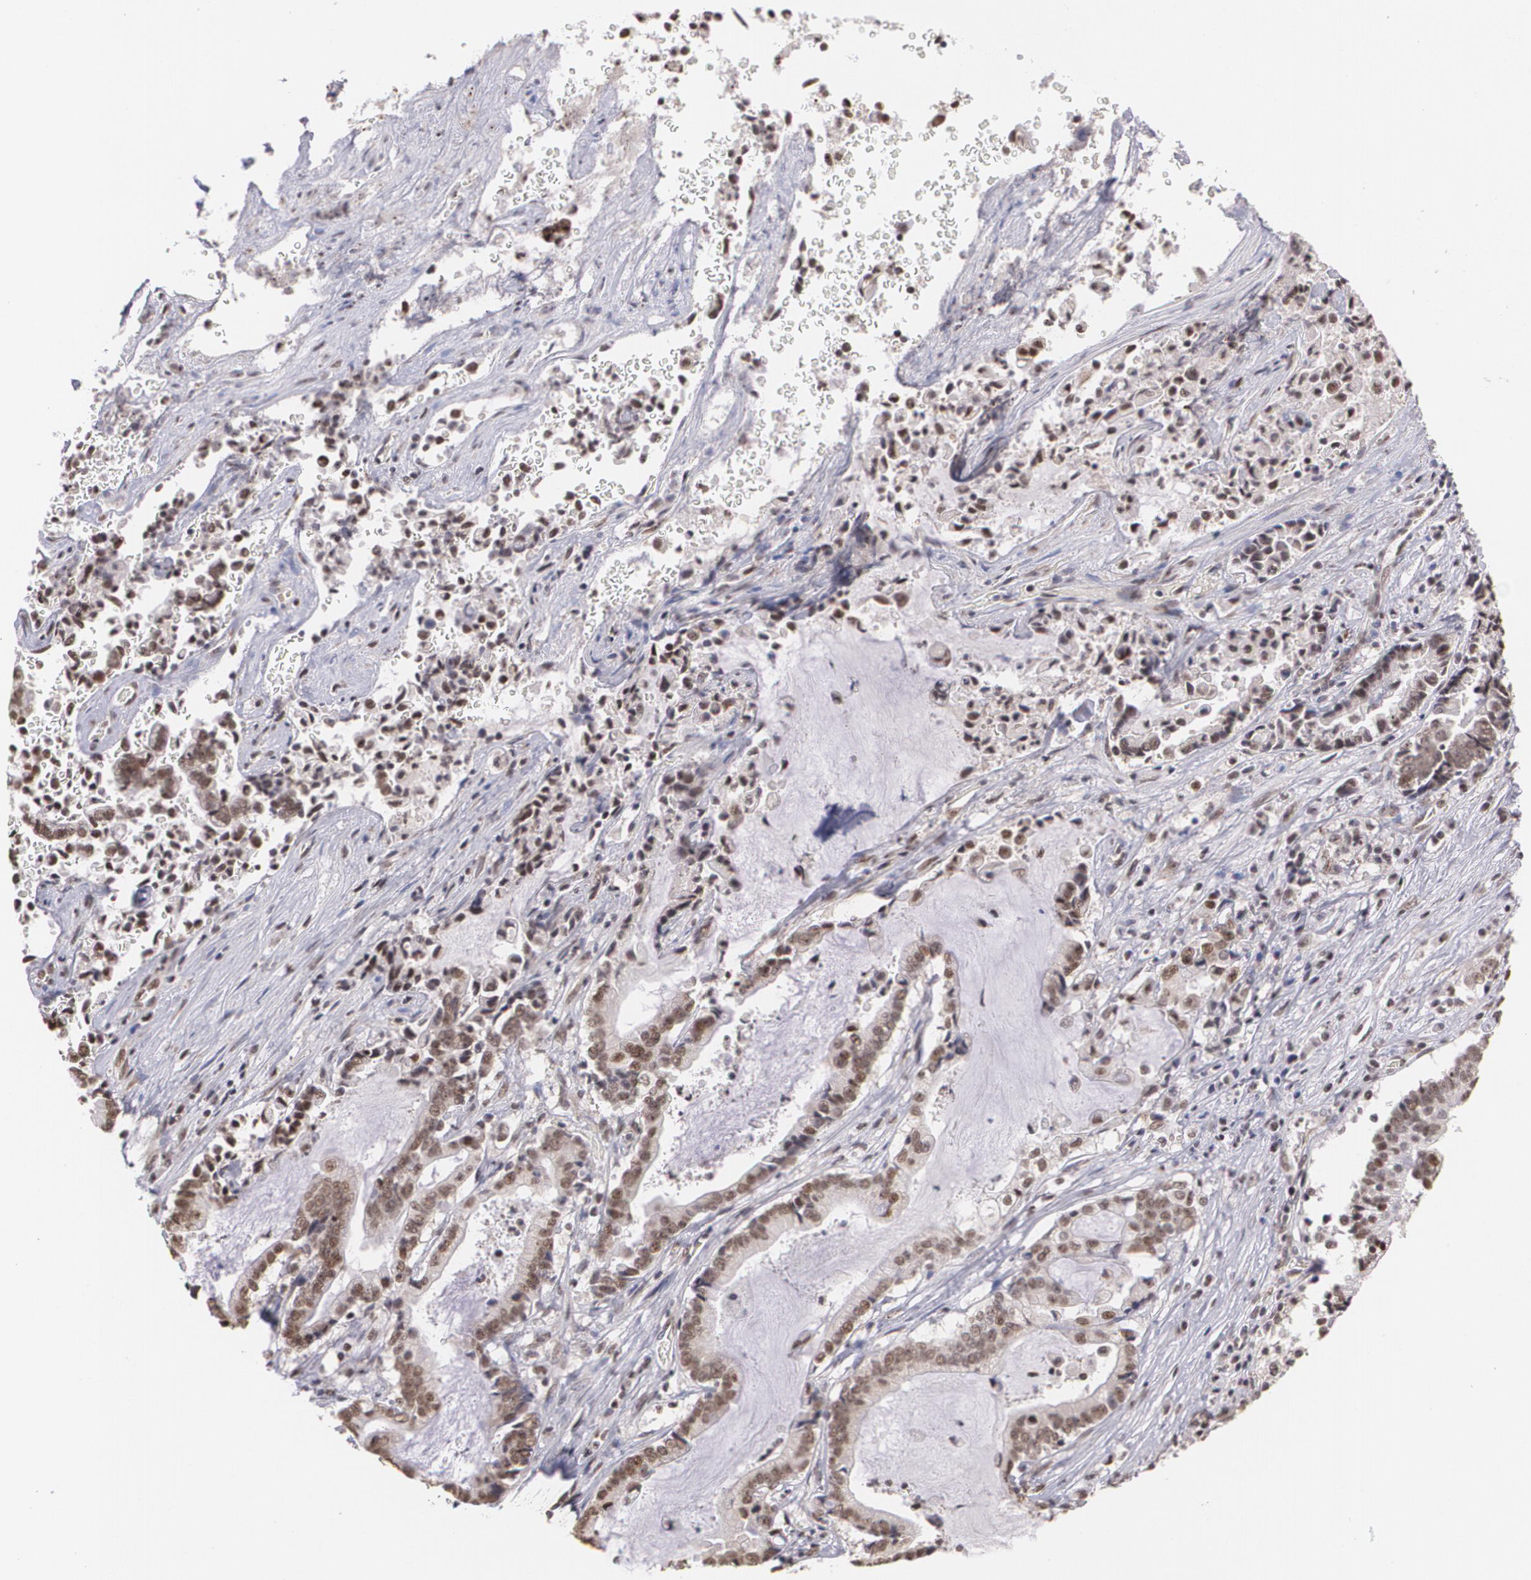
{"staining": {"intensity": "moderate", "quantity": ">75%", "location": "cytoplasmic/membranous,nuclear"}, "tissue": "liver cancer", "cell_type": "Tumor cells", "image_type": "cancer", "snomed": [{"axis": "morphology", "description": "Cholangiocarcinoma"}, {"axis": "topography", "description": "Liver"}], "caption": "Tumor cells demonstrate medium levels of moderate cytoplasmic/membranous and nuclear staining in about >75% of cells in human cholangiocarcinoma (liver).", "gene": "C6orf15", "patient": {"sex": "male", "age": 57}}